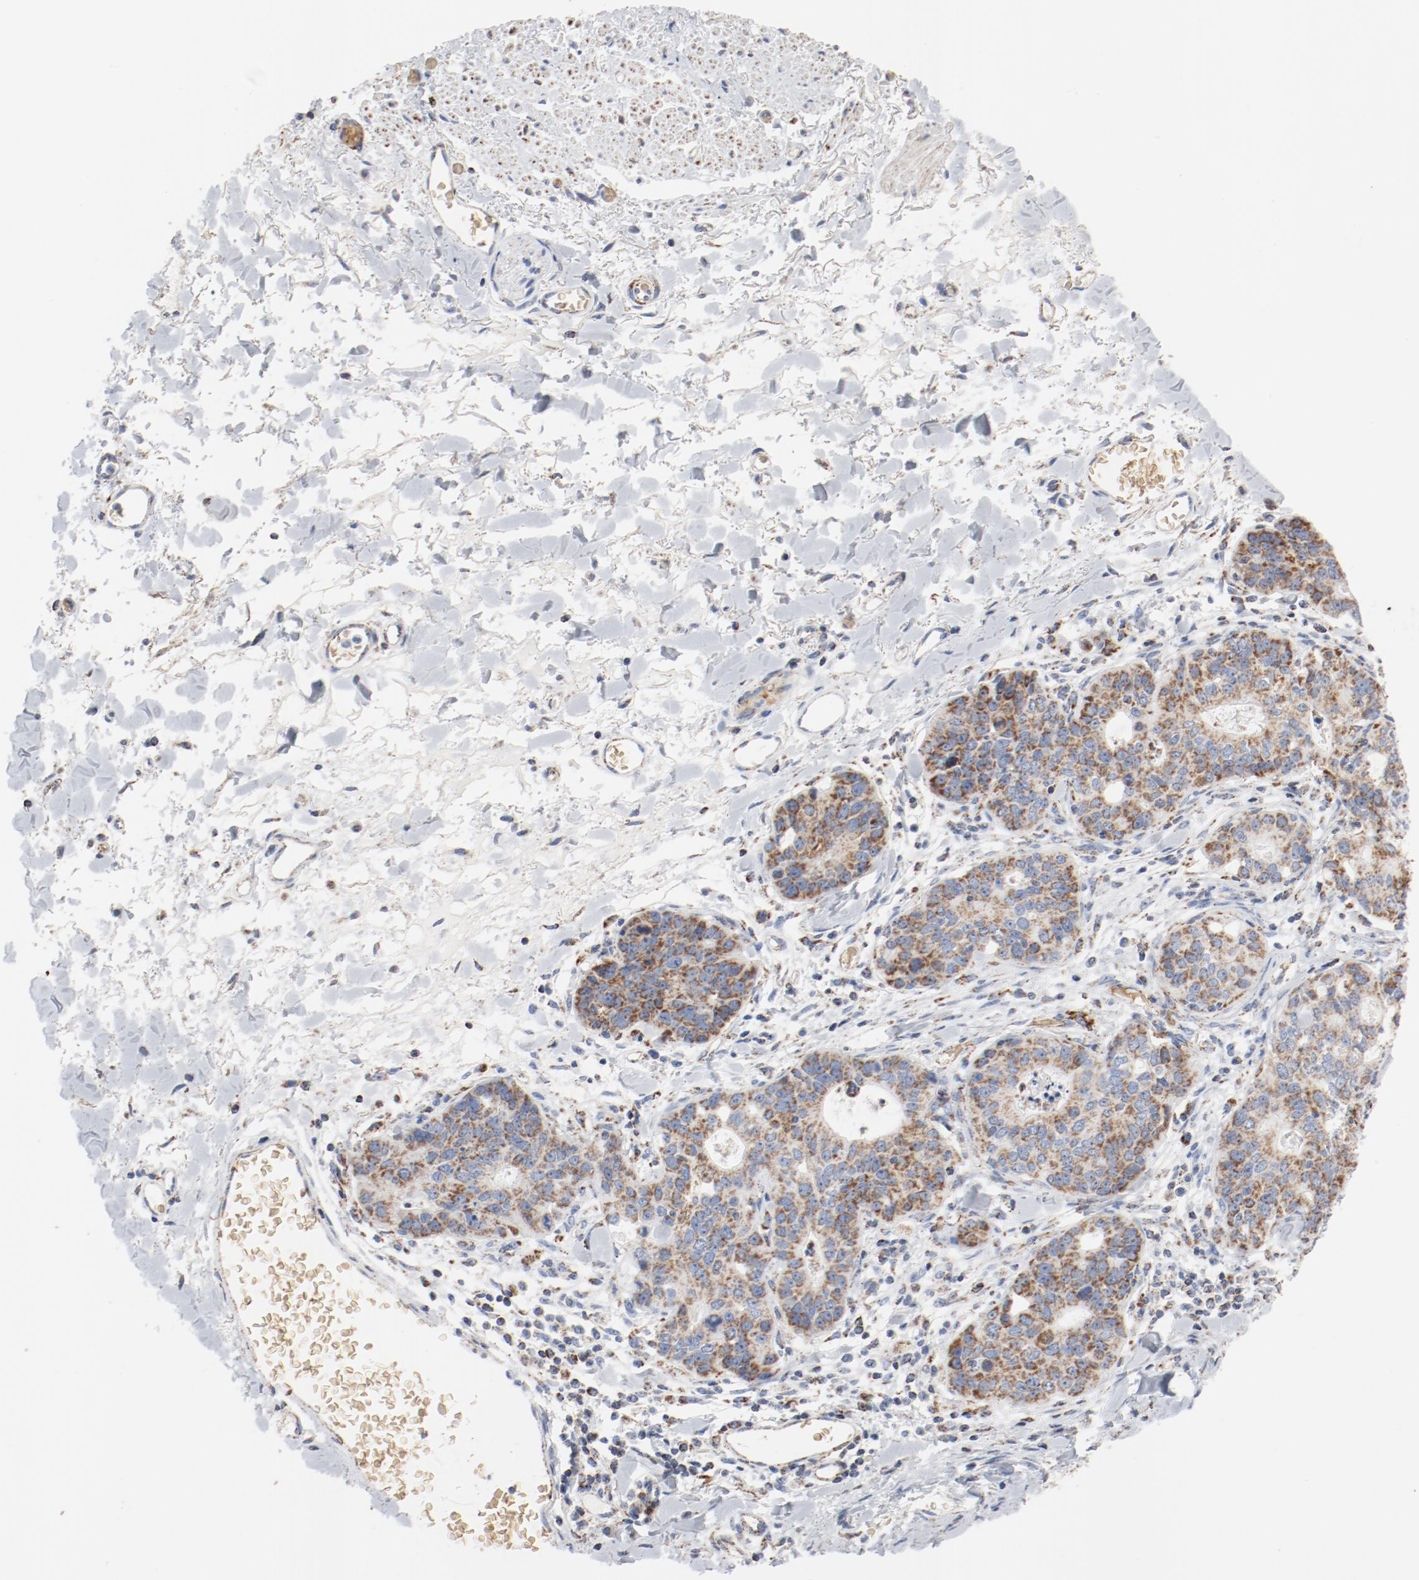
{"staining": {"intensity": "weak", "quantity": ">75%", "location": "cytoplasmic/membranous"}, "tissue": "stomach cancer", "cell_type": "Tumor cells", "image_type": "cancer", "snomed": [{"axis": "morphology", "description": "Adenocarcinoma, NOS"}, {"axis": "topography", "description": "Esophagus"}, {"axis": "topography", "description": "Stomach"}], "caption": "This is a micrograph of immunohistochemistry staining of stomach cancer, which shows weak expression in the cytoplasmic/membranous of tumor cells.", "gene": "NDUFB8", "patient": {"sex": "male", "age": 74}}